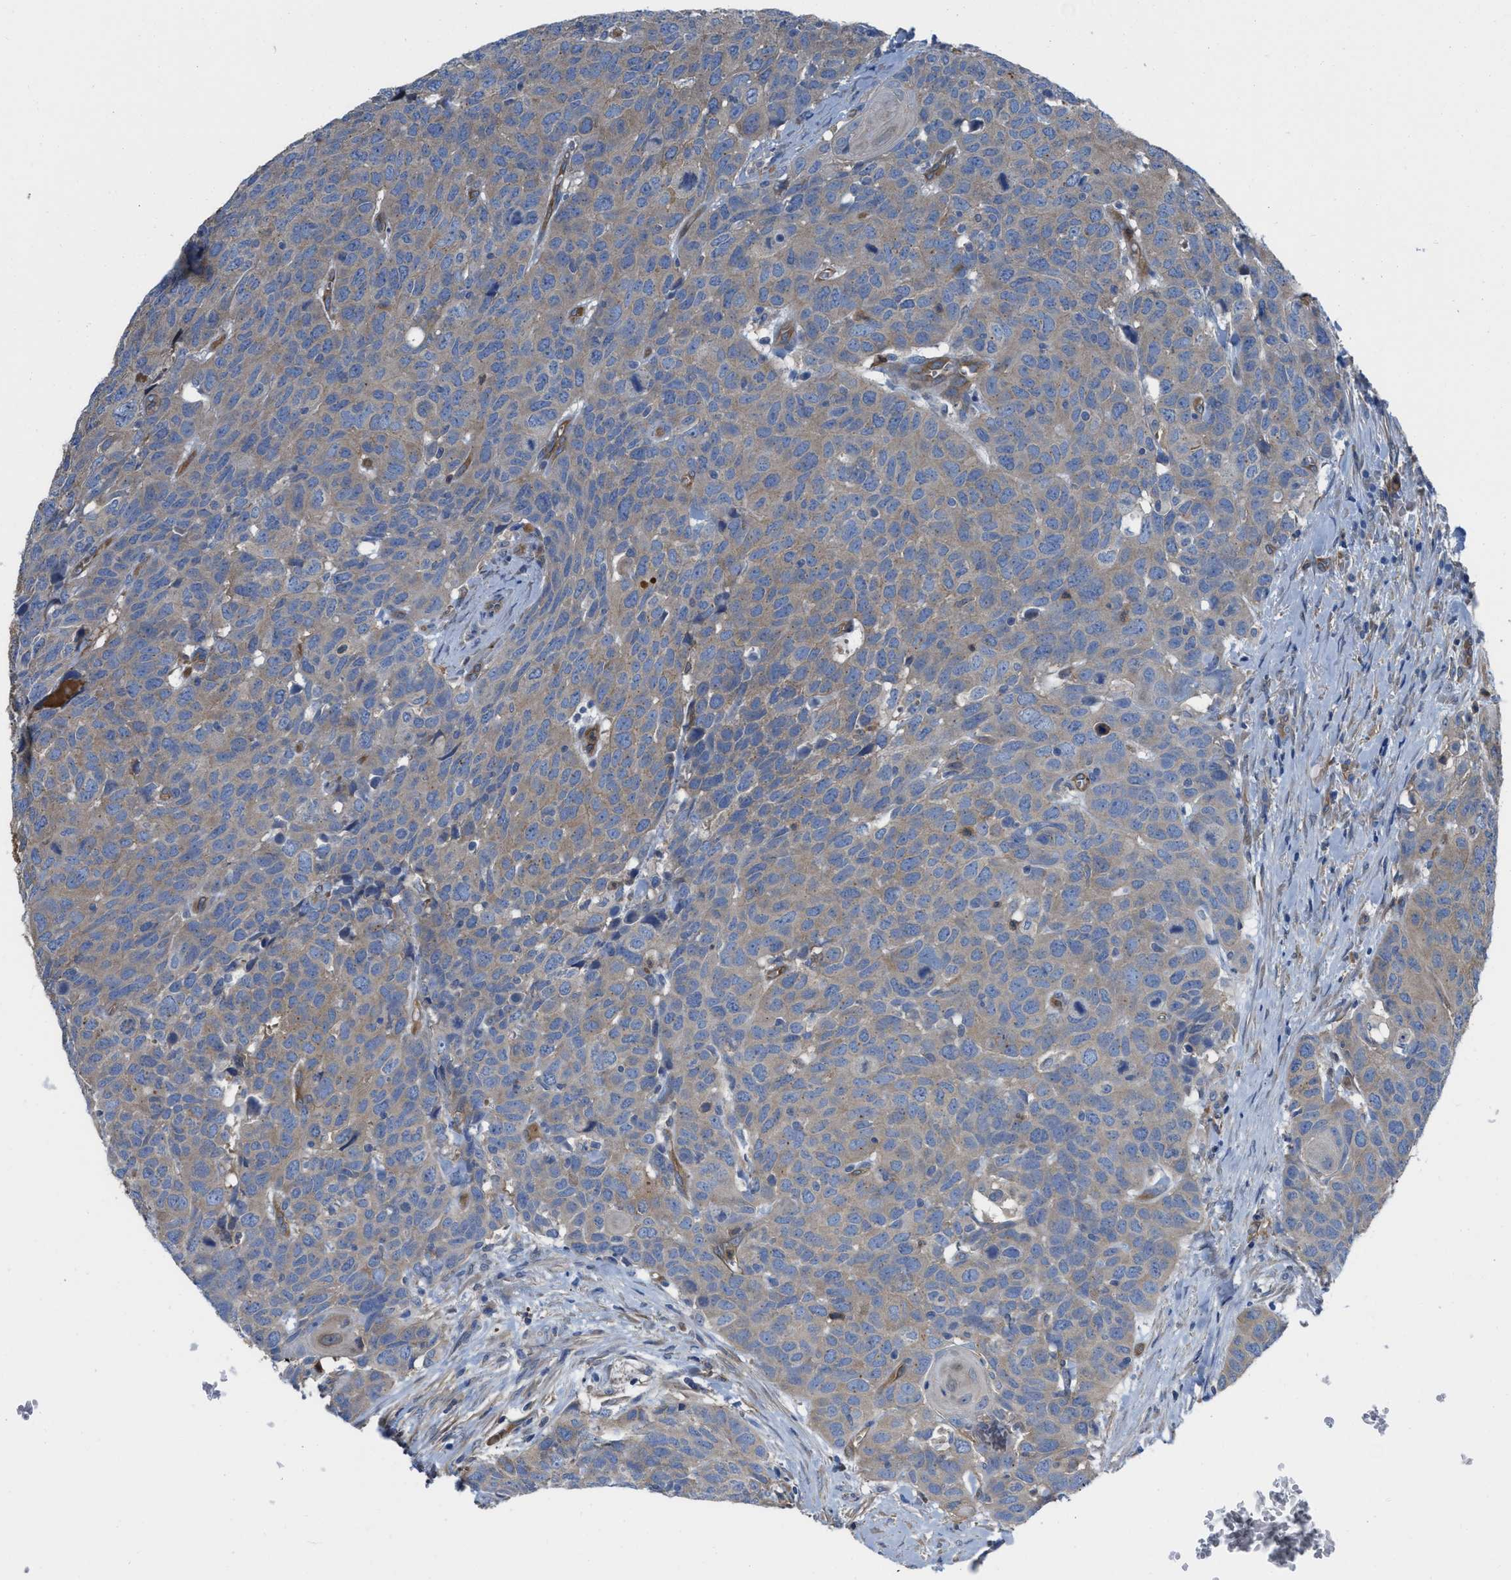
{"staining": {"intensity": "weak", "quantity": ">75%", "location": "cytoplasmic/membranous"}, "tissue": "head and neck cancer", "cell_type": "Tumor cells", "image_type": "cancer", "snomed": [{"axis": "morphology", "description": "Squamous cell carcinoma, NOS"}, {"axis": "topography", "description": "Head-Neck"}], "caption": "DAB (3,3'-diaminobenzidine) immunohistochemical staining of human head and neck cancer shows weak cytoplasmic/membranous protein positivity in about >75% of tumor cells. (IHC, brightfield microscopy, high magnification).", "gene": "TRIOBP", "patient": {"sex": "male", "age": 66}}